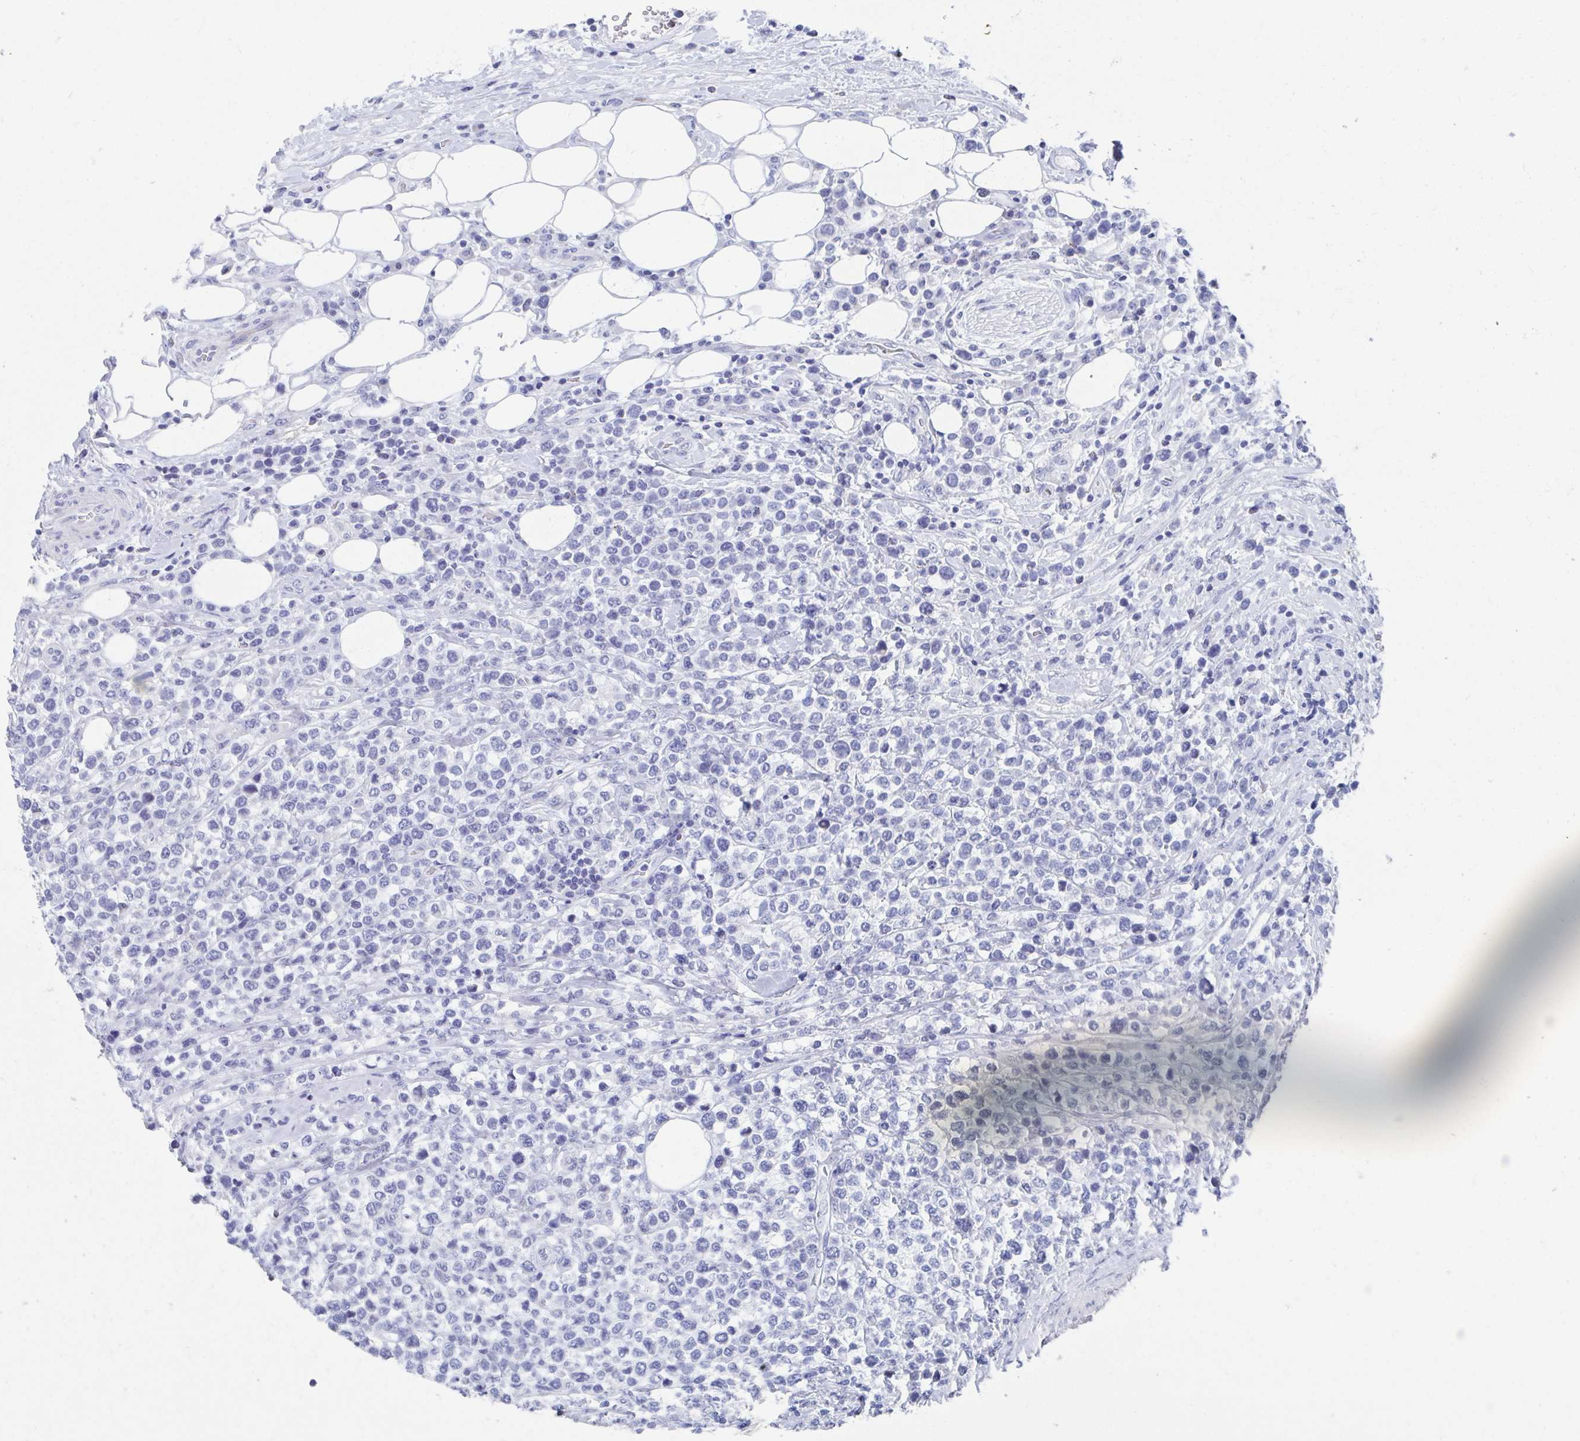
{"staining": {"intensity": "negative", "quantity": "none", "location": "none"}, "tissue": "lymphoma", "cell_type": "Tumor cells", "image_type": "cancer", "snomed": [{"axis": "morphology", "description": "Malignant lymphoma, non-Hodgkin's type, High grade"}, {"axis": "topography", "description": "Soft tissue"}], "caption": "There is no significant expression in tumor cells of high-grade malignant lymphoma, non-Hodgkin's type.", "gene": "SHCBP1L", "patient": {"sex": "female", "age": 56}}